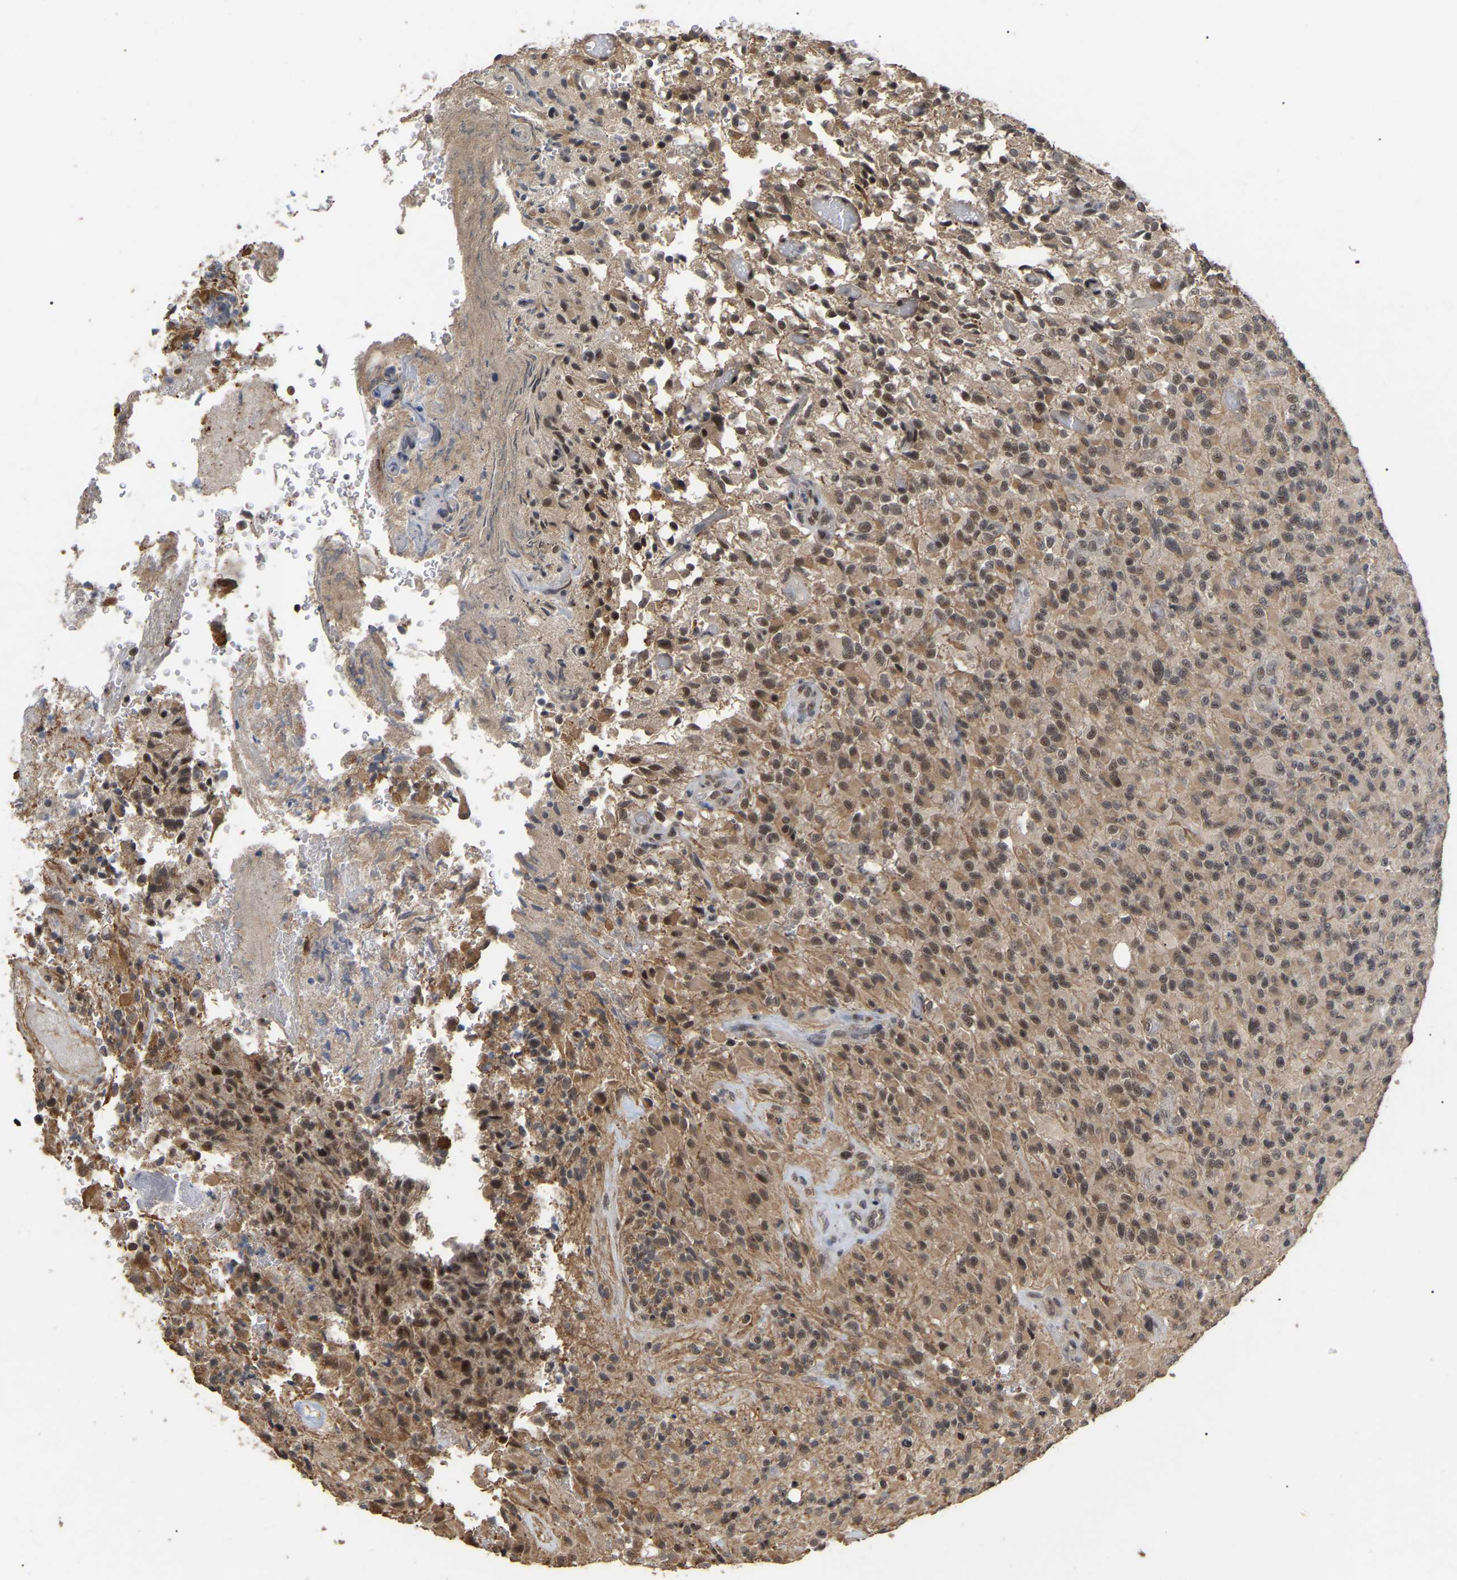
{"staining": {"intensity": "moderate", "quantity": ">75%", "location": "cytoplasmic/membranous,nuclear"}, "tissue": "glioma", "cell_type": "Tumor cells", "image_type": "cancer", "snomed": [{"axis": "morphology", "description": "Glioma, malignant, High grade"}, {"axis": "topography", "description": "Brain"}], "caption": "Immunohistochemistry (IHC) of high-grade glioma (malignant) shows medium levels of moderate cytoplasmic/membranous and nuclear positivity in approximately >75% of tumor cells.", "gene": "JAZF1", "patient": {"sex": "male", "age": 71}}